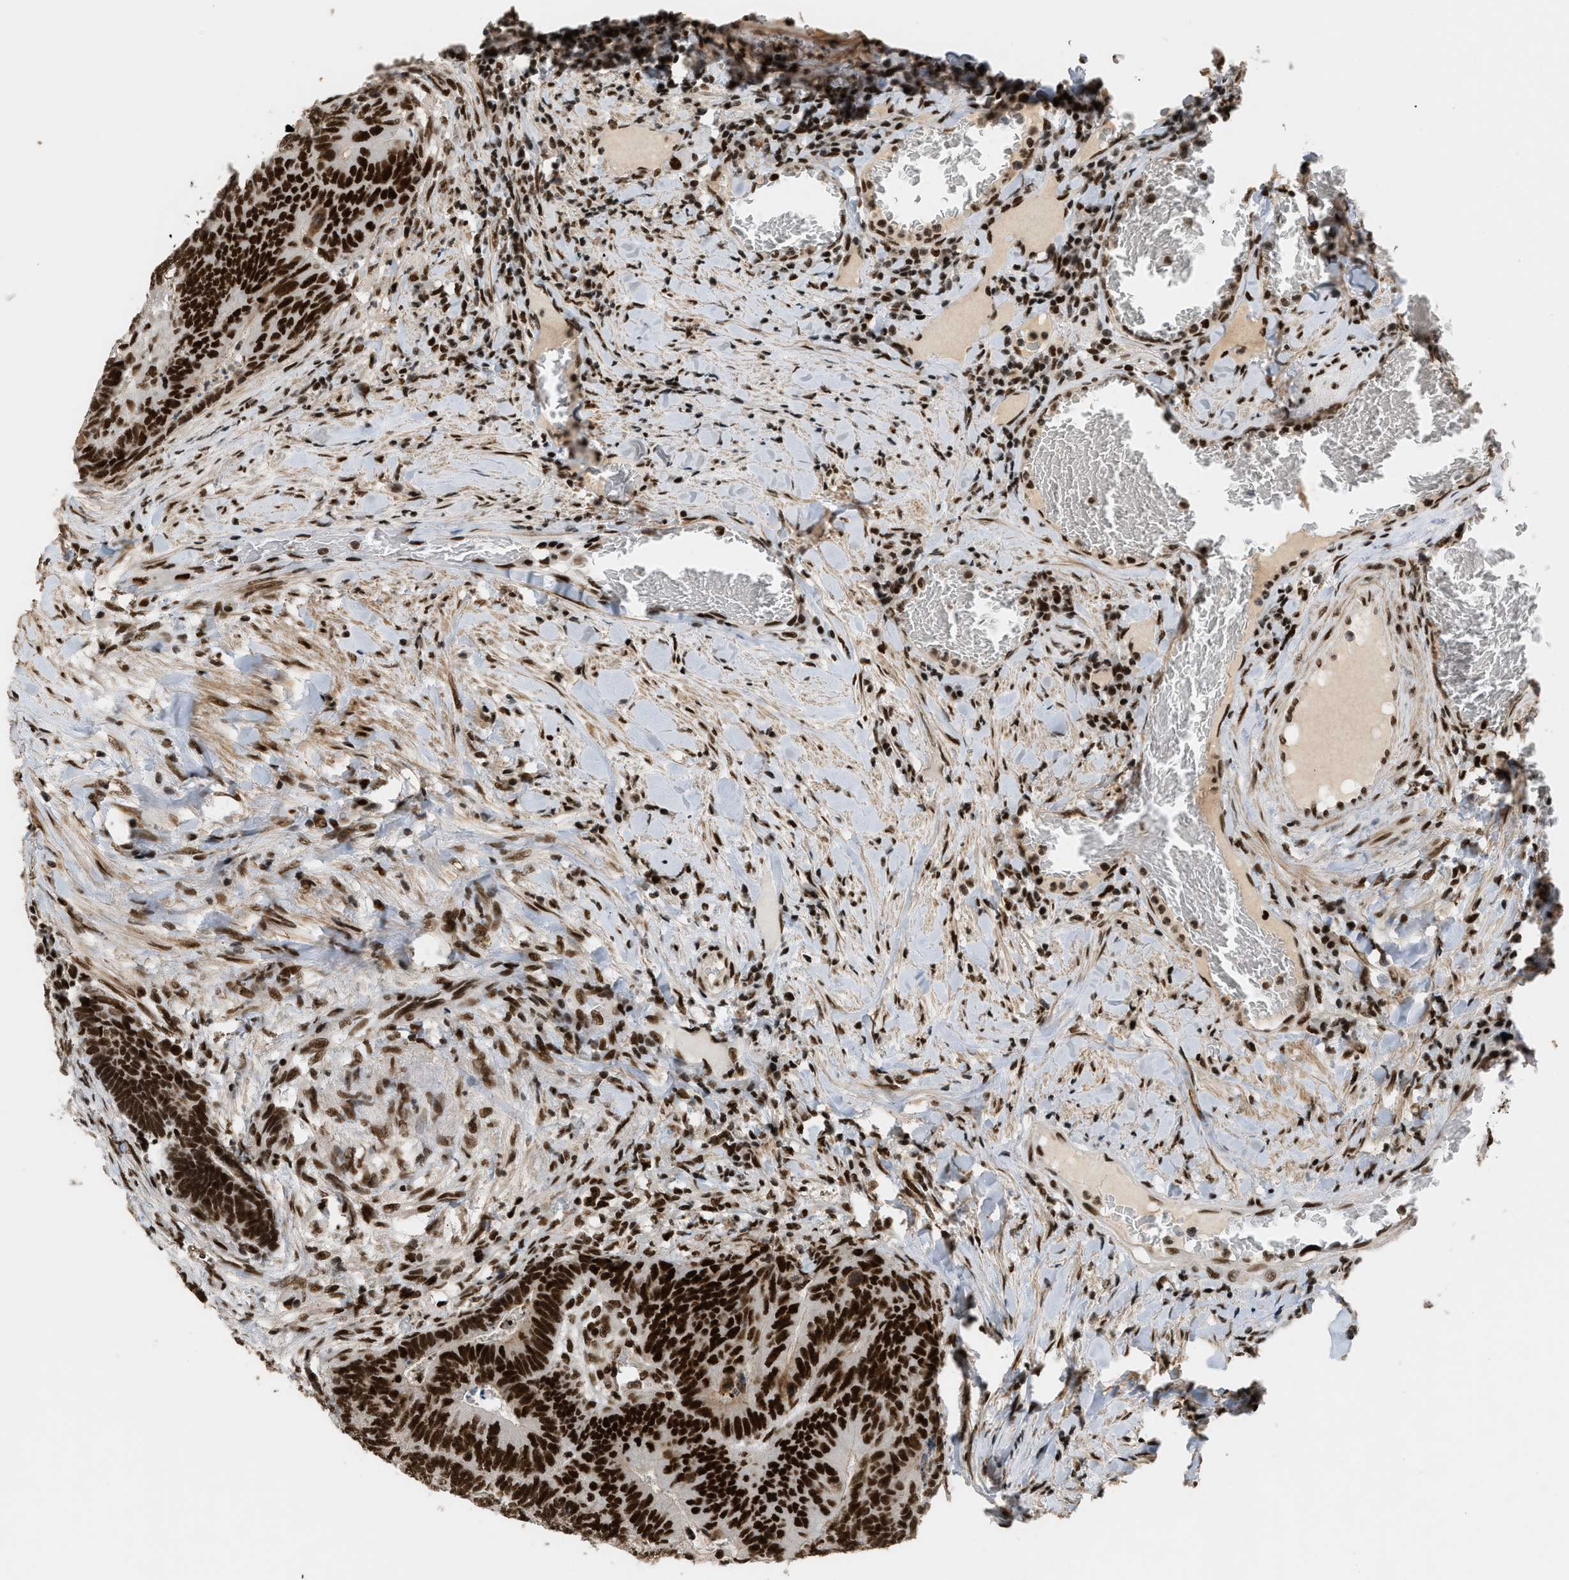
{"staining": {"intensity": "strong", "quantity": ">75%", "location": "nuclear"}, "tissue": "colorectal cancer", "cell_type": "Tumor cells", "image_type": "cancer", "snomed": [{"axis": "morphology", "description": "Adenocarcinoma, NOS"}, {"axis": "topography", "description": "Colon"}], "caption": "Immunohistochemical staining of human colorectal cancer (adenocarcinoma) demonstrates strong nuclear protein staining in approximately >75% of tumor cells.", "gene": "SMARCB1", "patient": {"sex": "female", "age": 67}}